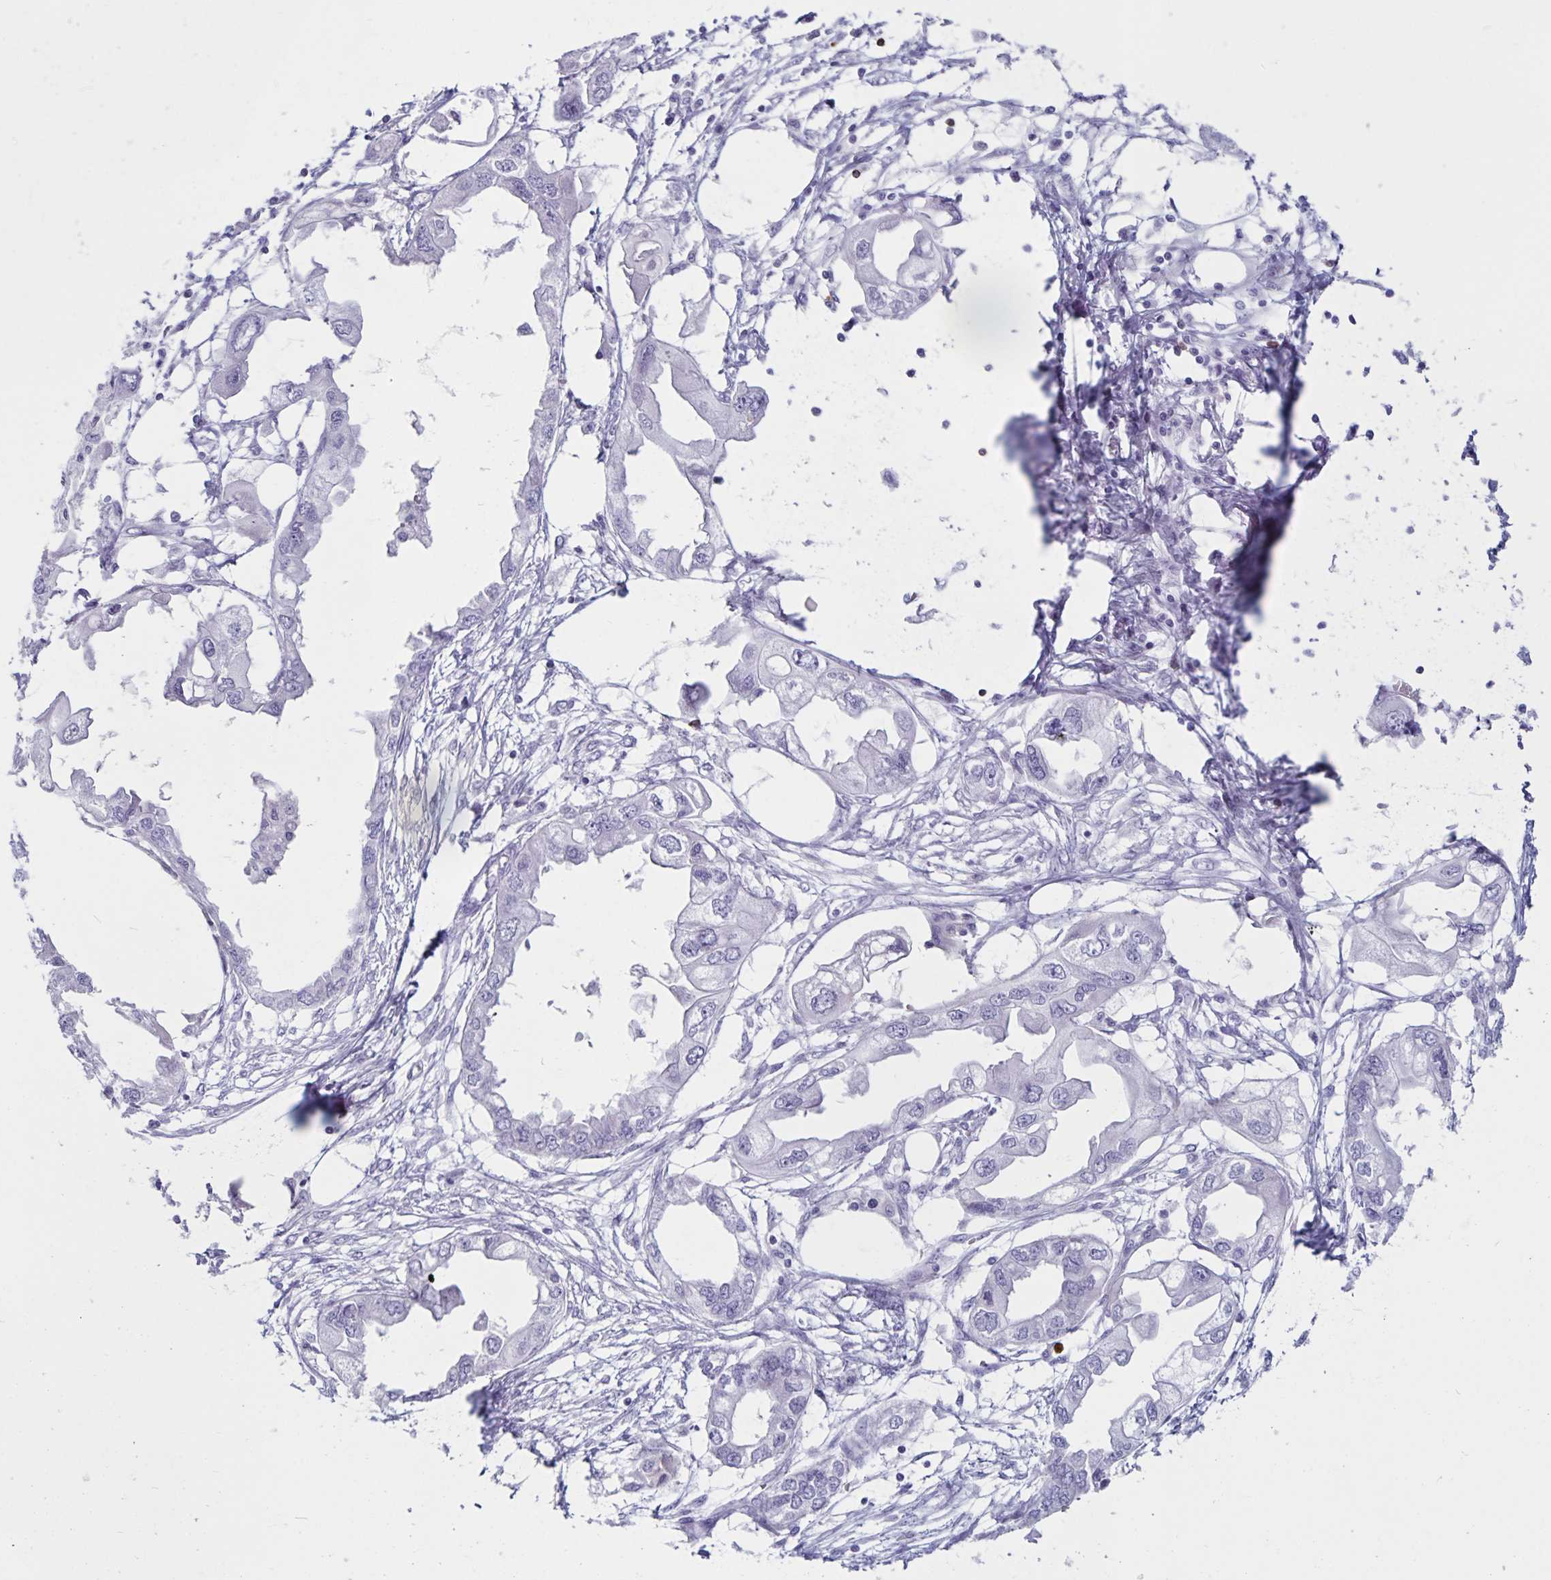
{"staining": {"intensity": "negative", "quantity": "none", "location": "none"}, "tissue": "endometrial cancer", "cell_type": "Tumor cells", "image_type": "cancer", "snomed": [{"axis": "morphology", "description": "Adenocarcinoma, NOS"}, {"axis": "morphology", "description": "Adenocarcinoma, metastatic, NOS"}, {"axis": "topography", "description": "Adipose tissue"}, {"axis": "topography", "description": "Endometrium"}], "caption": "Tumor cells are negative for protein expression in human metastatic adenocarcinoma (endometrial). (Immunohistochemistry, brightfield microscopy, high magnification).", "gene": "GNLY", "patient": {"sex": "female", "age": 67}}